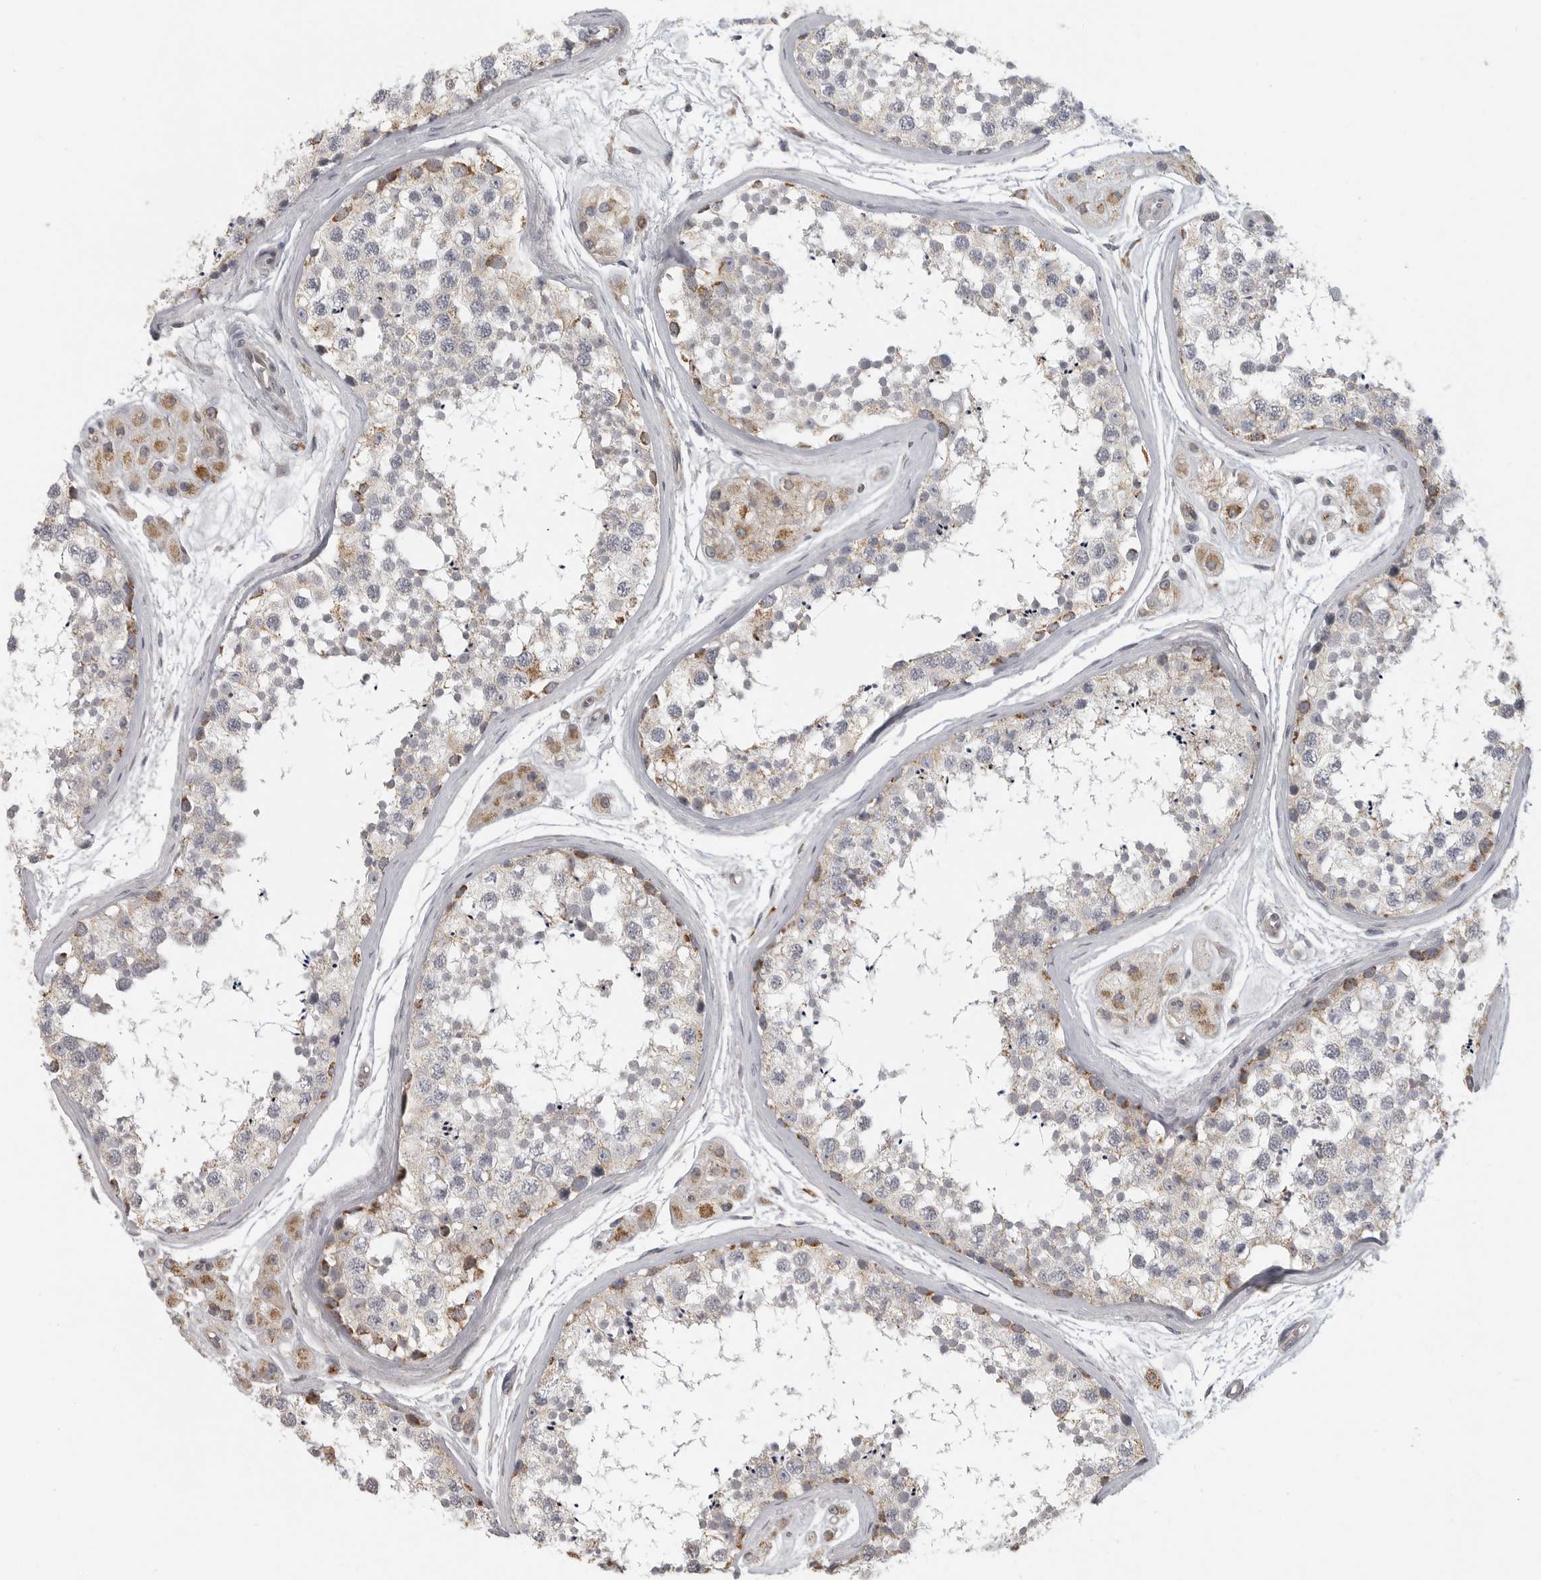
{"staining": {"intensity": "moderate", "quantity": "<25%", "location": "cytoplasmic/membranous"}, "tissue": "testis", "cell_type": "Cells in seminiferous ducts", "image_type": "normal", "snomed": [{"axis": "morphology", "description": "Normal tissue, NOS"}, {"axis": "topography", "description": "Testis"}], "caption": "Immunohistochemistry (DAB) staining of unremarkable human testis reveals moderate cytoplasmic/membranous protein positivity in approximately <25% of cells in seminiferous ducts. (IHC, brightfield microscopy, high magnification).", "gene": "RXFP3", "patient": {"sex": "male", "age": 56}}